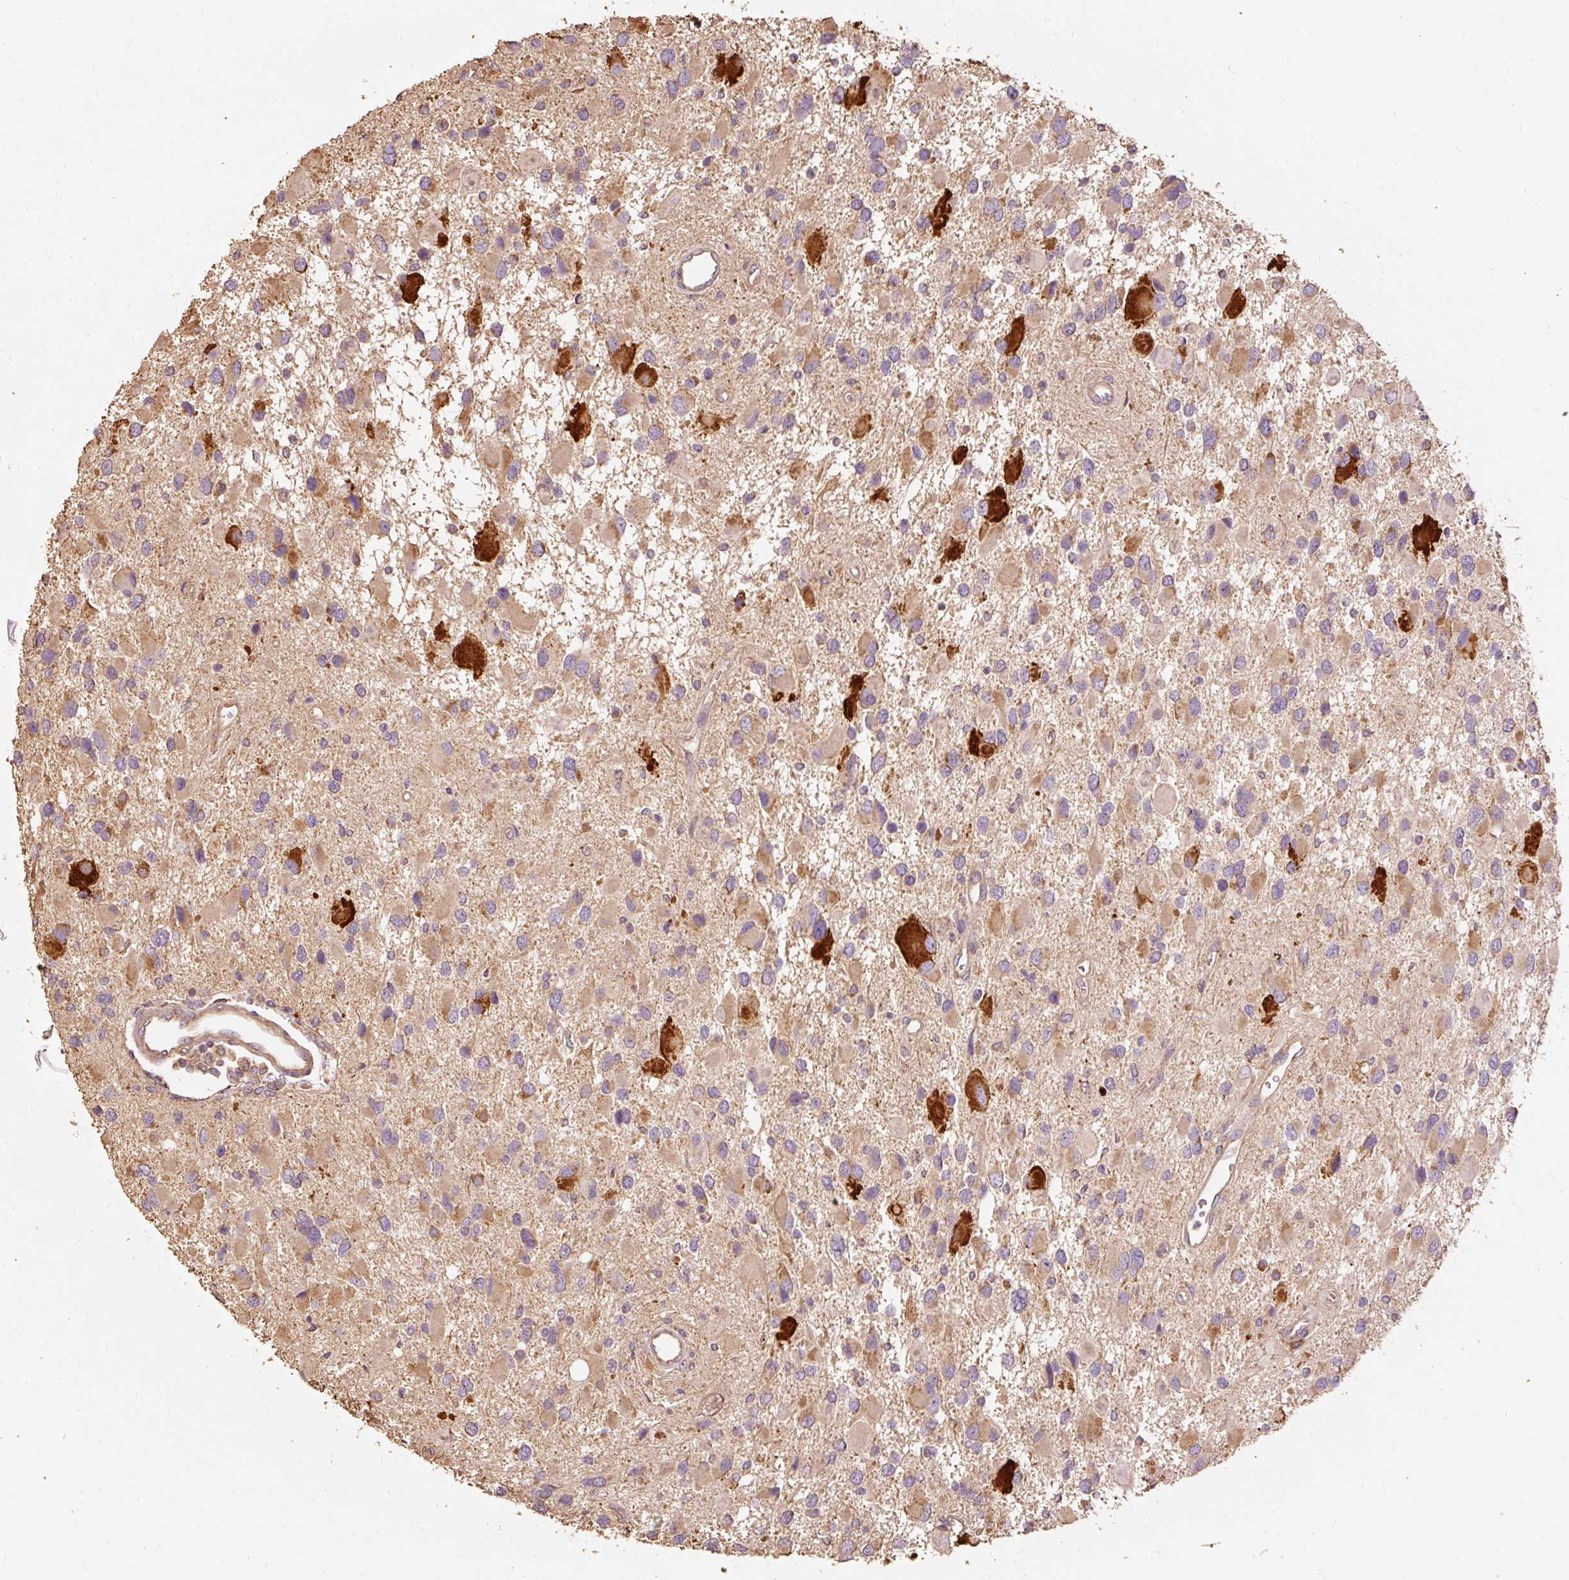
{"staining": {"intensity": "moderate", "quantity": "25%-75%", "location": "cytoplasmic/membranous"}, "tissue": "glioma", "cell_type": "Tumor cells", "image_type": "cancer", "snomed": [{"axis": "morphology", "description": "Glioma, malignant, High grade"}, {"axis": "topography", "description": "Brain"}], "caption": "Immunohistochemistry (IHC) of human malignant glioma (high-grade) shows medium levels of moderate cytoplasmic/membranous positivity in about 25%-75% of tumor cells.", "gene": "EFHC1", "patient": {"sex": "male", "age": 53}}